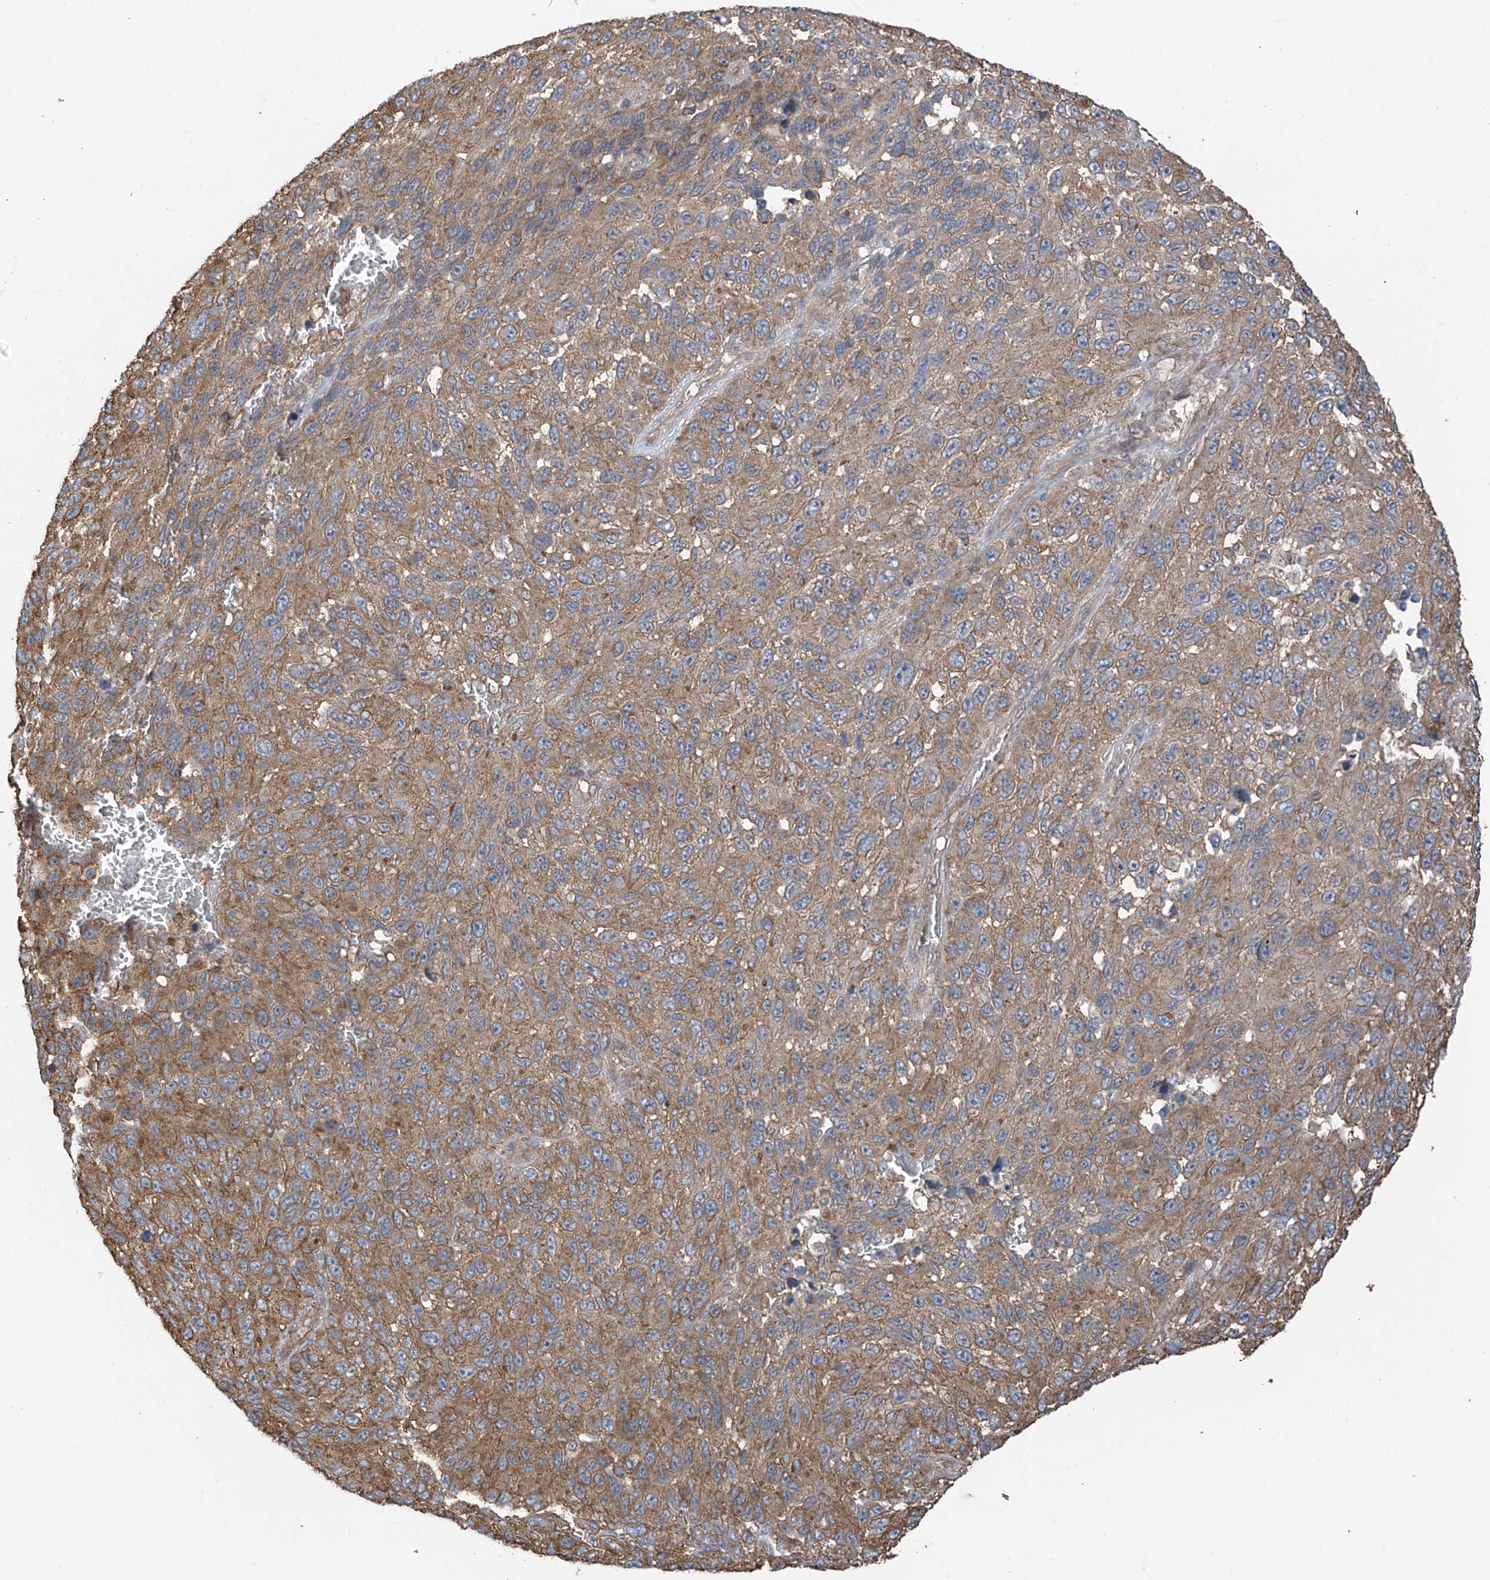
{"staining": {"intensity": "moderate", "quantity": ">75%", "location": "cytoplasmic/membranous"}, "tissue": "melanoma", "cell_type": "Tumor cells", "image_type": "cancer", "snomed": [{"axis": "morphology", "description": "Malignant melanoma, NOS"}, {"axis": "topography", "description": "Skin"}], "caption": "Melanoma stained for a protein displays moderate cytoplasmic/membranous positivity in tumor cells.", "gene": "ZNF189", "patient": {"sex": "female", "age": 96}}